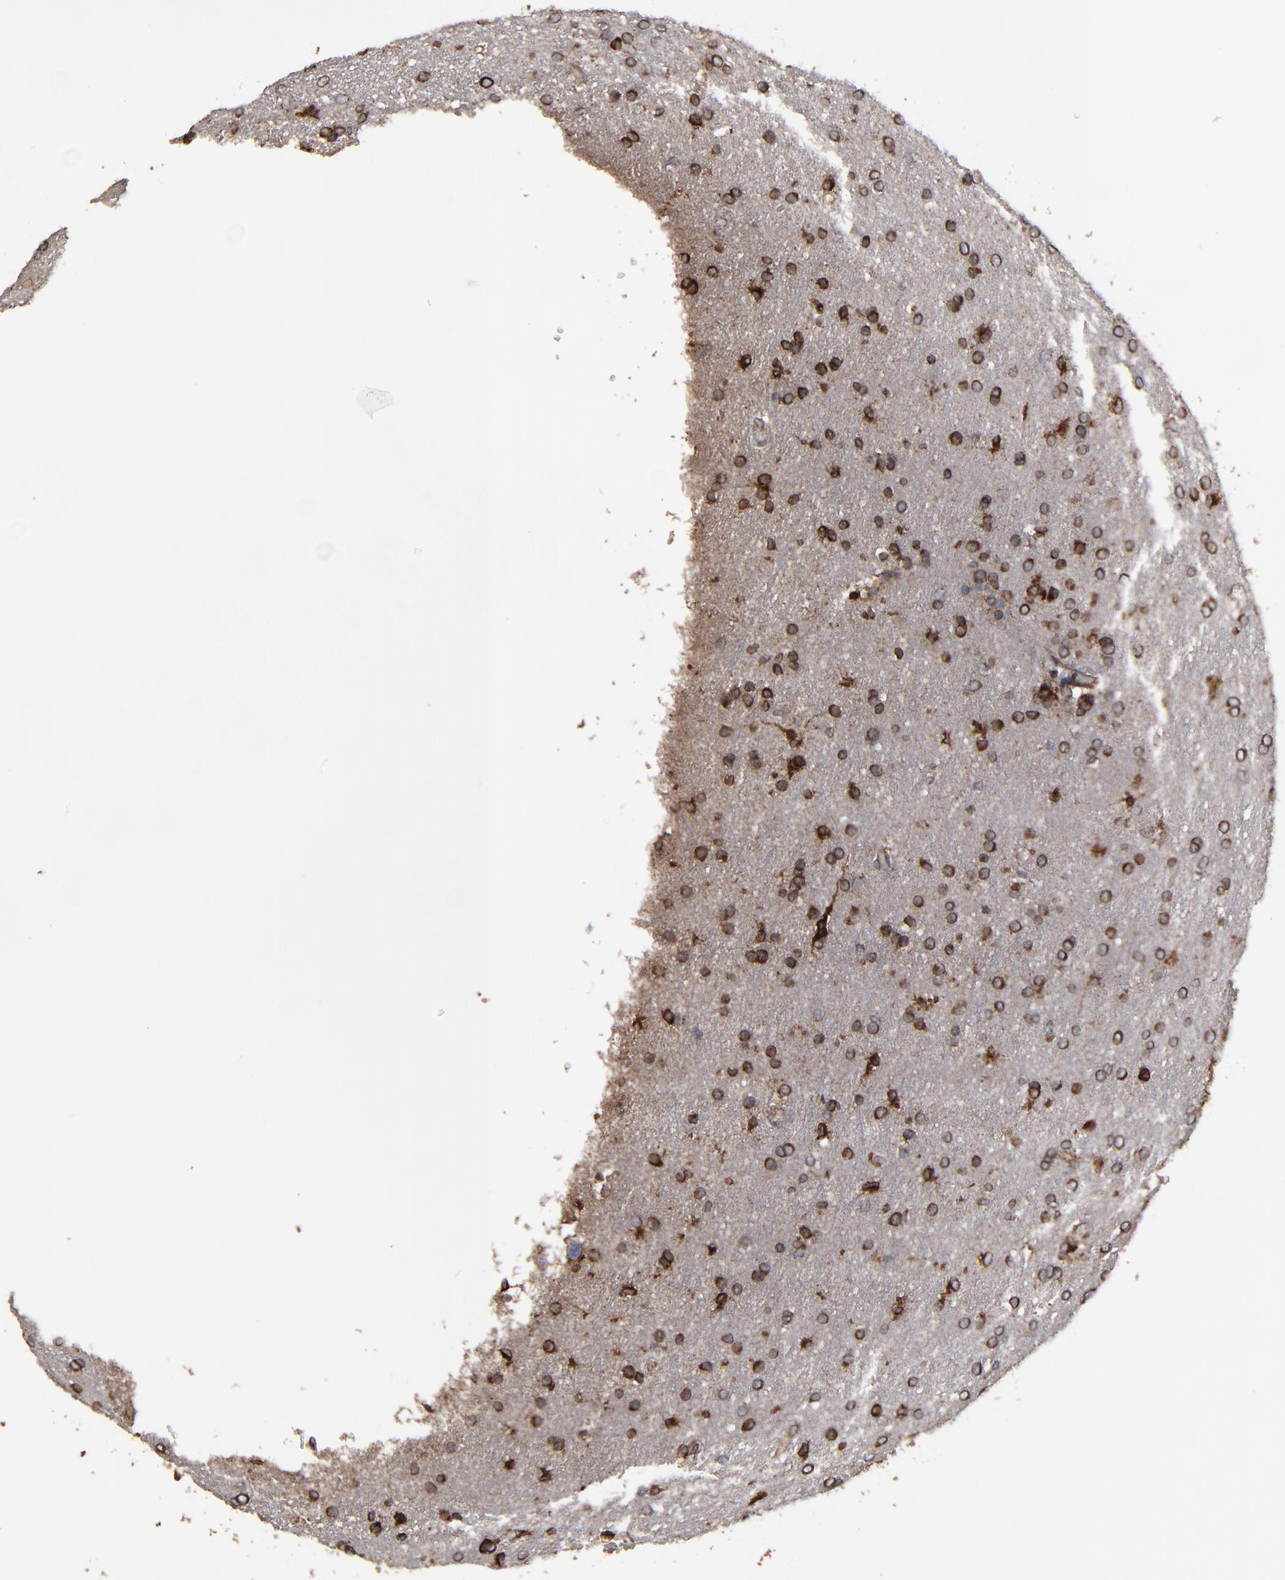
{"staining": {"intensity": "strong", "quantity": ">75%", "location": "cytoplasmic/membranous"}, "tissue": "glioma", "cell_type": "Tumor cells", "image_type": "cancer", "snomed": [{"axis": "morphology", "description": "Glioma, malignant, Low grade"}, {"axis": "topography", "description": "Brain"}], "caption": "This image displays immunohistochemistry staining of human glioma, with high strong cytoplasmic/membranous expression in about >75% of tumor cells.", "gene": "CNIH1", "patient": {"sex": "female", "age": 32}}